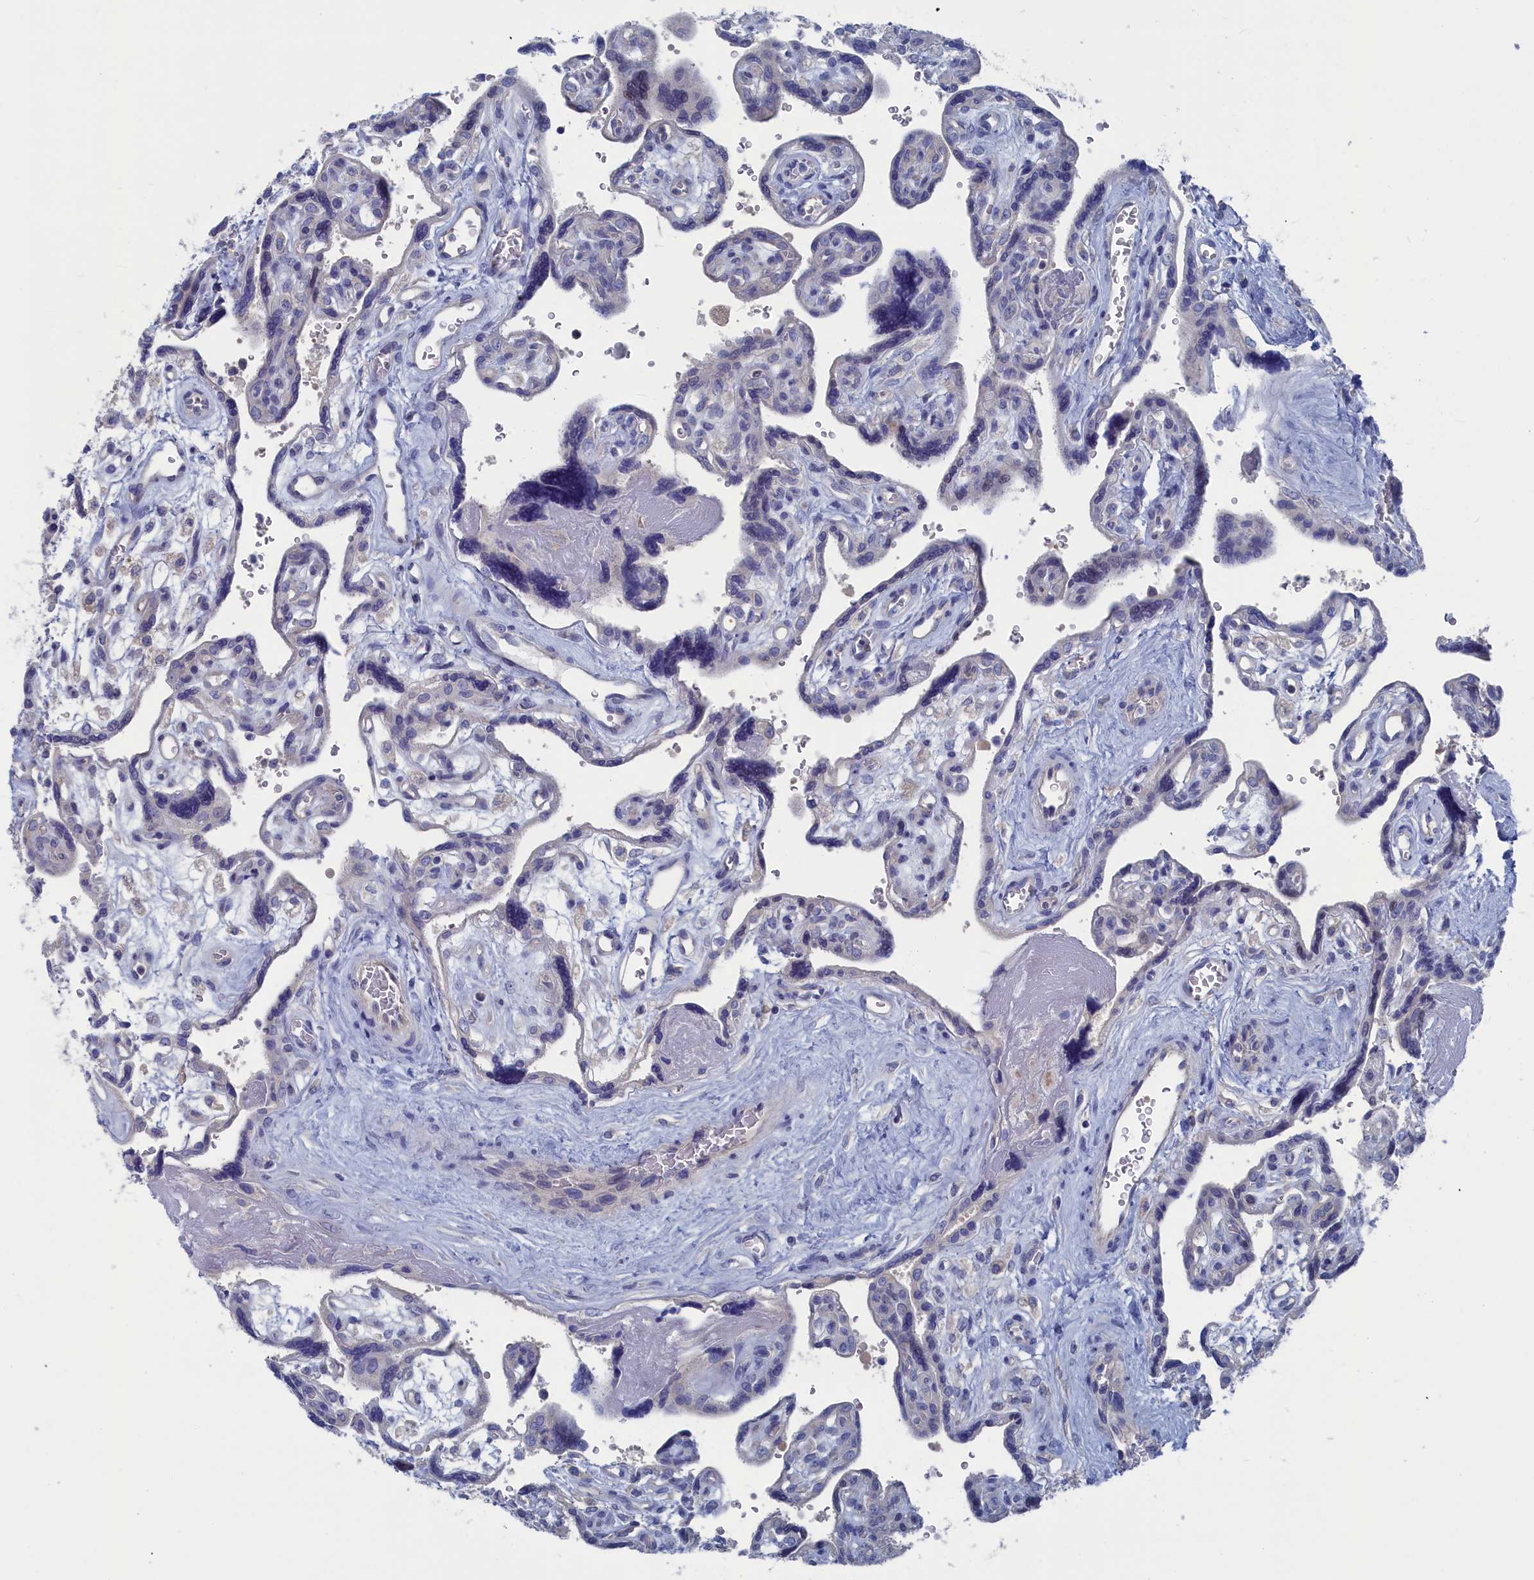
{"staining": {"intensity": "moderate", "quantity": "<25%", "location": "nuclear"}, "tissue": "placenta", "cell_type": "Trophoblastic cells", "image_type": "normal", "snomed": [{"axis": "morphology", "description": "Normal tissue, NOS"}, {"axis": "topography", "description": "Placenta"}], "caption": "The histopathology image displays a brown stain indicating the presence of a protein in the nuclear of trophoblastic cells in placenta.", "gene": "CEND1", "patient": {"sex": "female", "age": 39}}